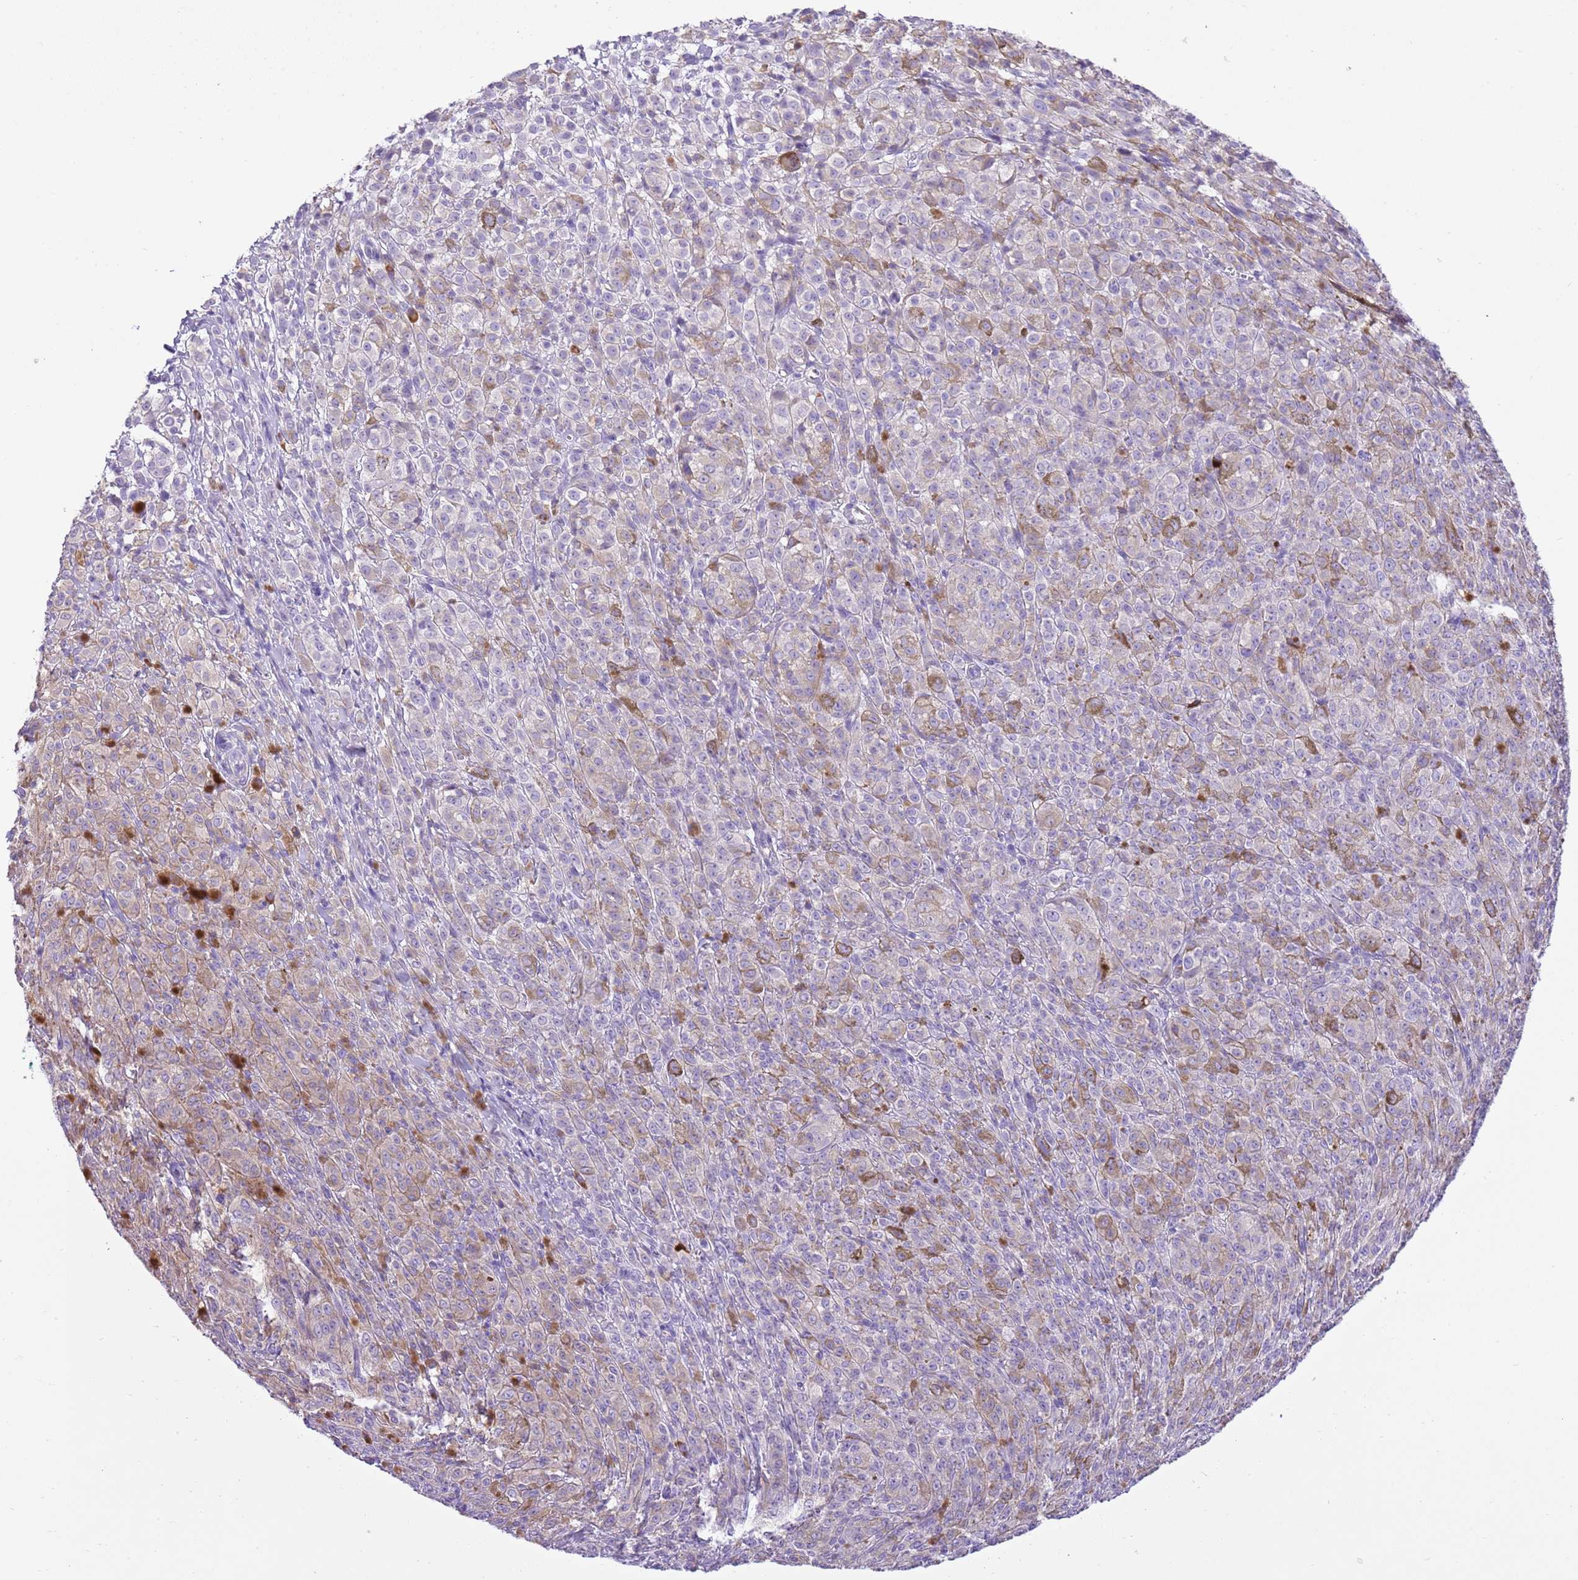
{"staining": {"intensity": "moderate", "quantity": "<25%", "location": "cytoplasmic/membranous"}, "tissue": "melanoma", "cell_type": "Tumor cells", "image_type": "cancer", "snomed": [{"axis": "morphology", "description": "Malignant melanoma, NOS"}, {"axis": "topography", "description": "Skin"}], "caption": "A histopathology image of melanoma stained for a protein demonstrates moderate cytoplasmic/membranous brown staining in tumor cells.", "gene": "AAR2", "patient": {"sex": "female", "age": 52}}